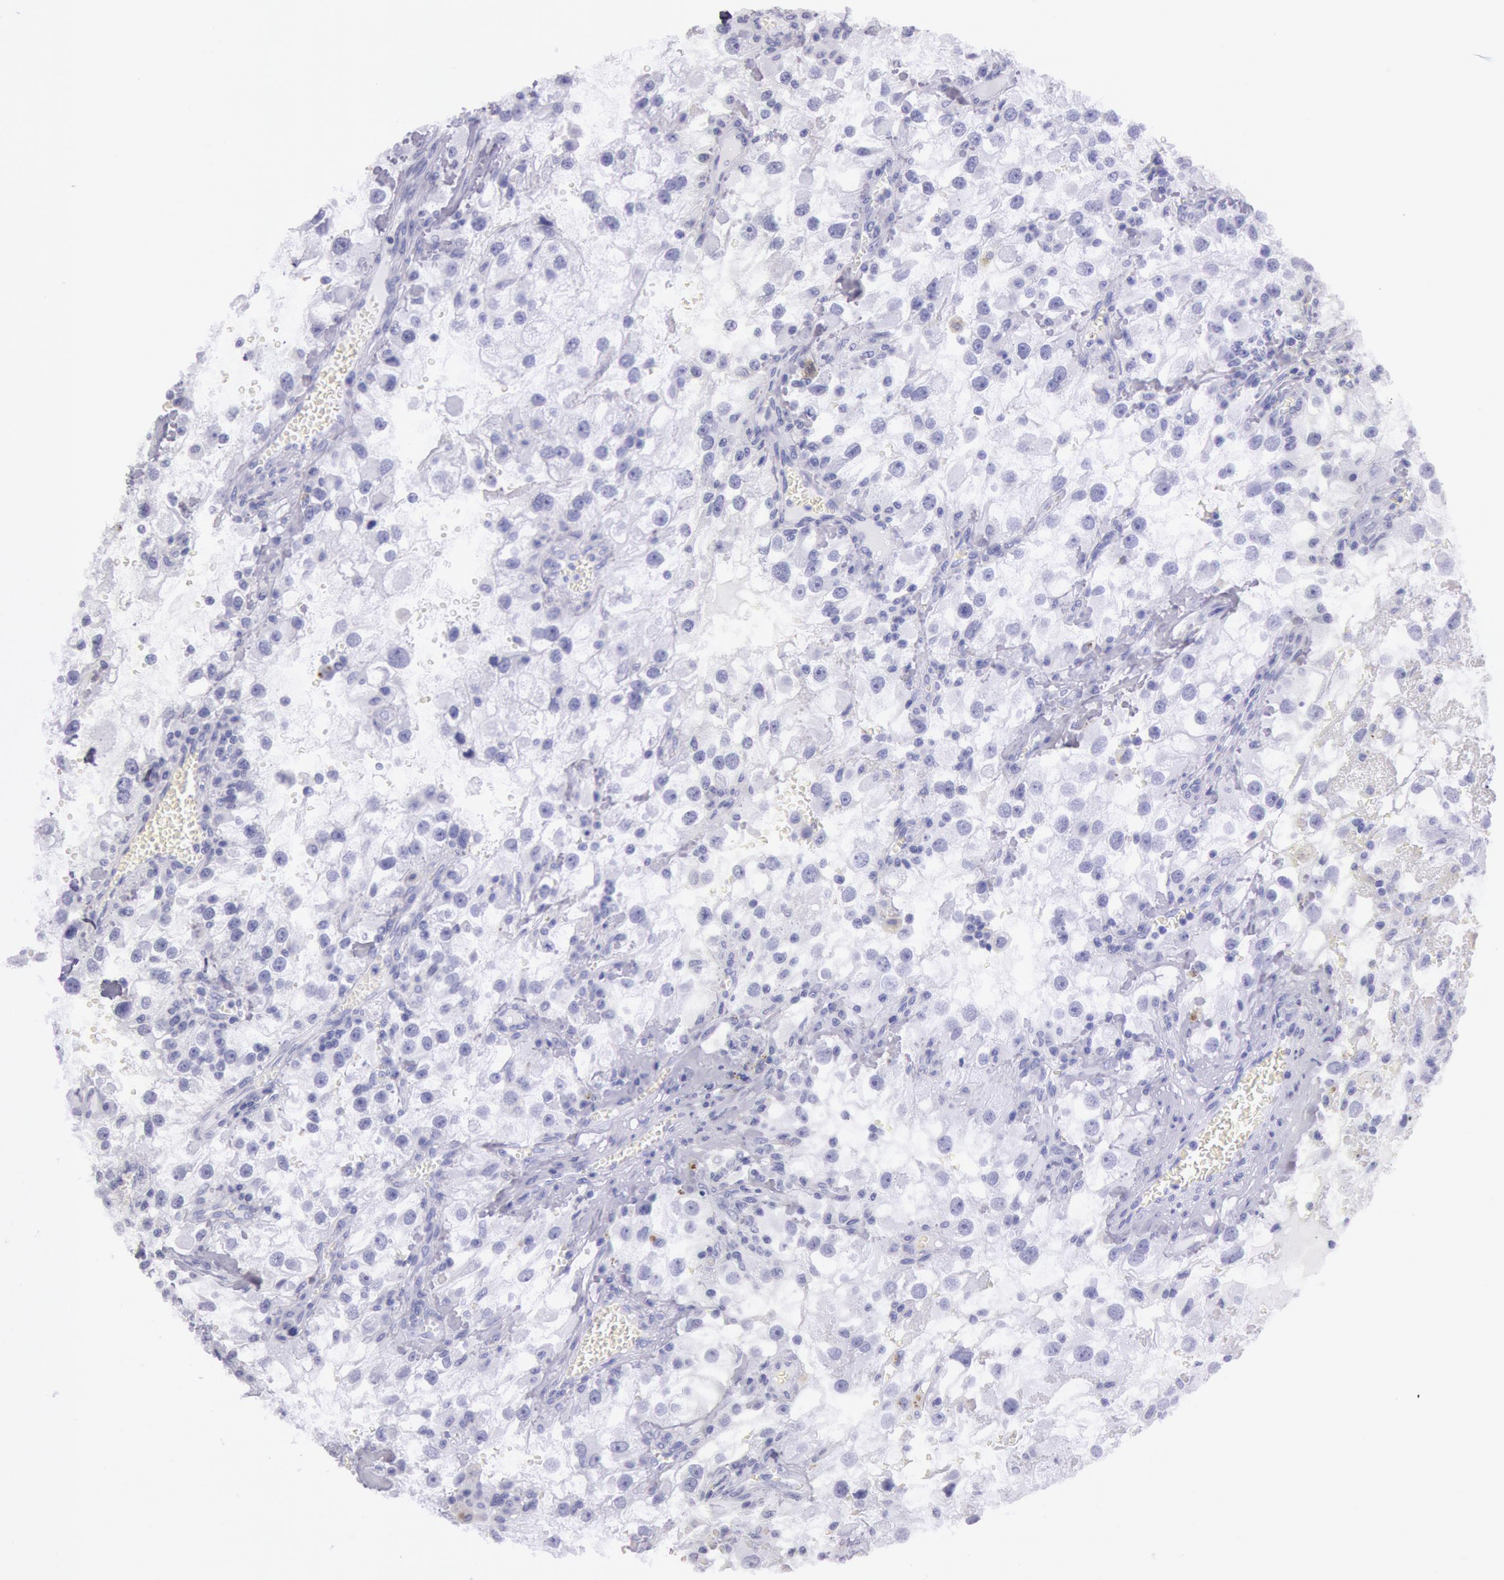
{"staining": {"intensity": "negative", "quantity": "none", "location": "none"}, "tissue": "renal cancer", "cell_type": "Tumor cells", "image_type": "cancer", "snomed": [{"axis": "morphology", "description": "Adenocarcinoma, NOS"}, {"axis": "topography", "description": "Kidney"}], "caption": "Immunohistochemical staining of renal cancer (adenocarcinoma) displays no significant positivity in tumor cells.", "gene": "ESS2", "patient": {"sex": "female", "age": 52}}